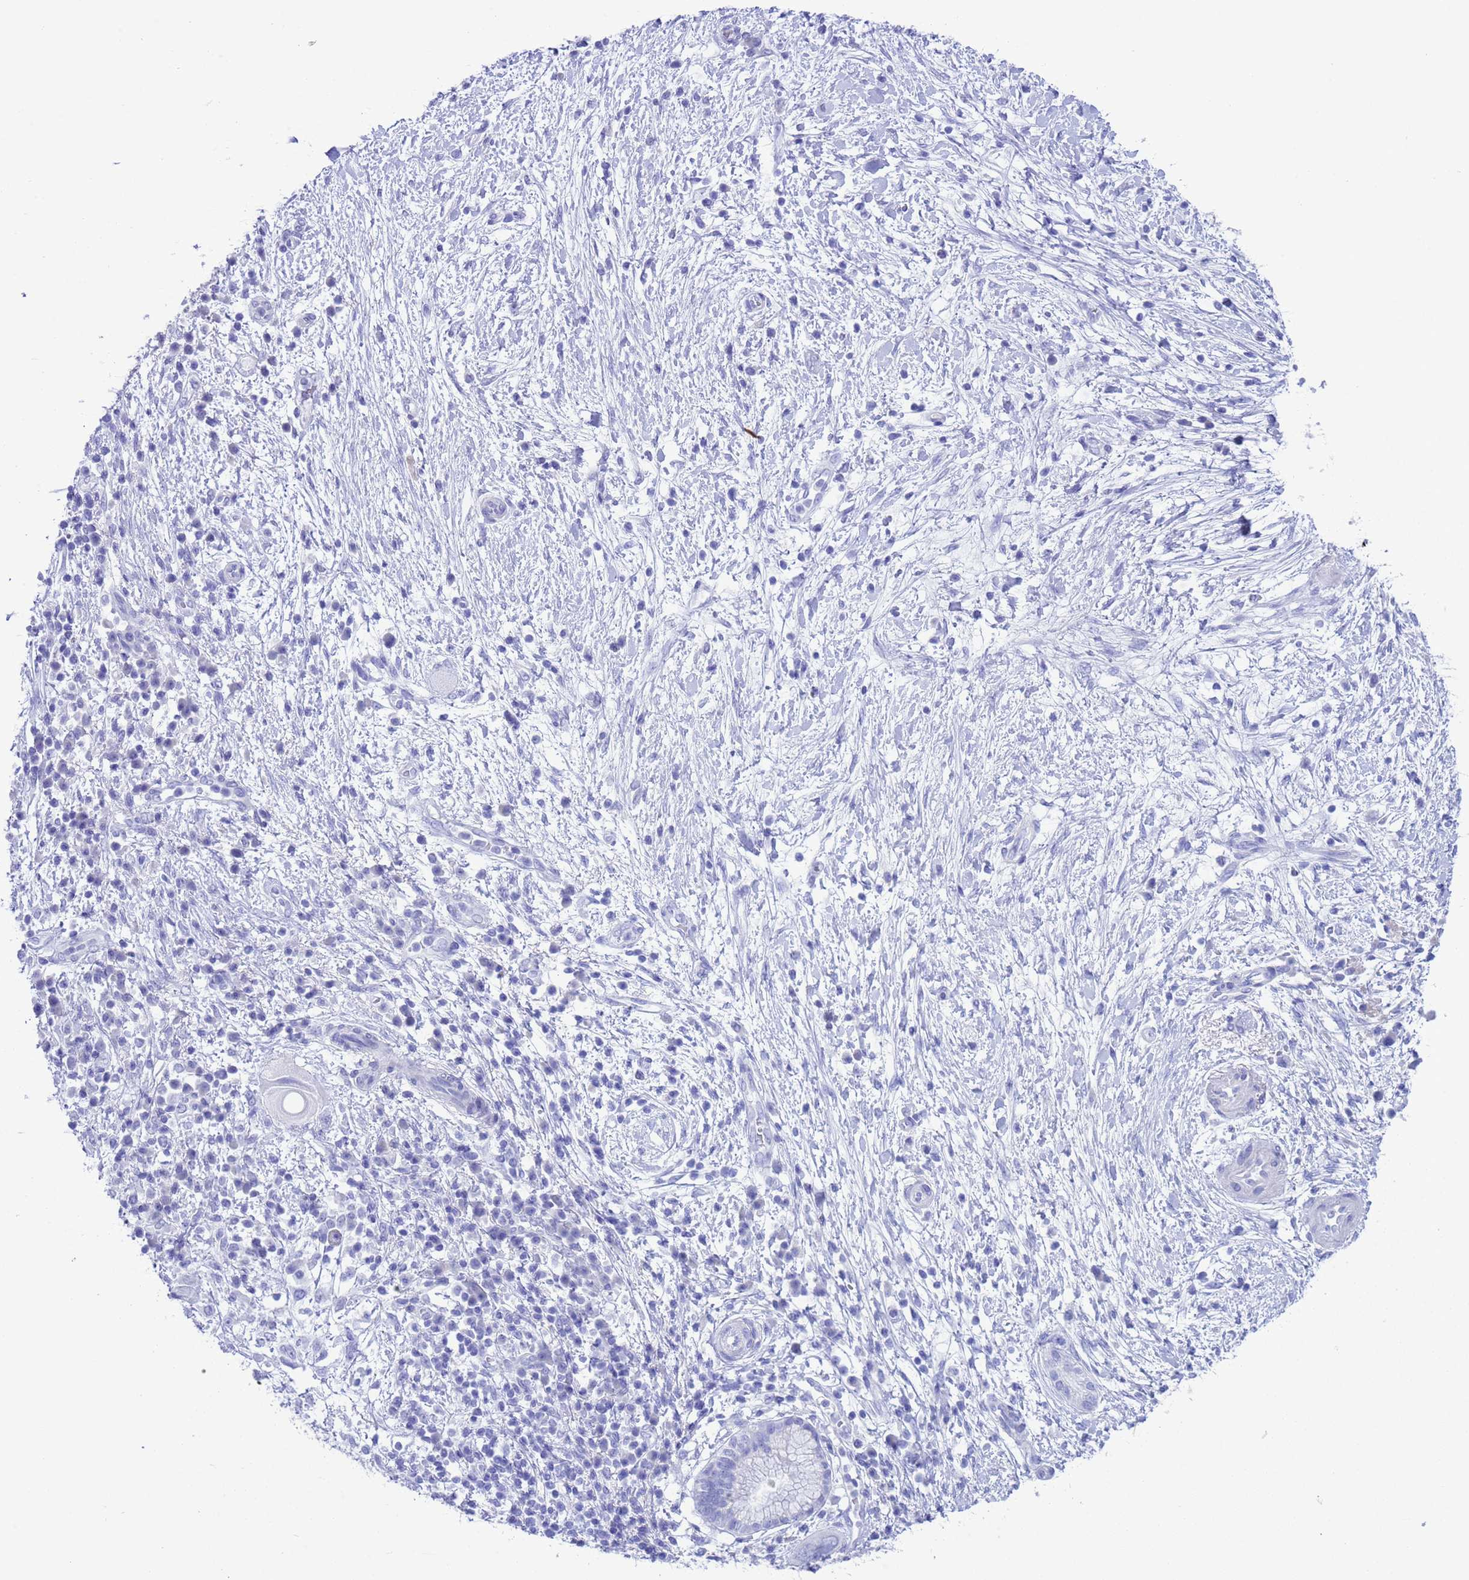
{"staining": {"intensity": "negative", "quantity": "none", "location": "none"}, "tissue": "pancreatic cancer", "cell_type": "Tumor cells", "image_type": "cancer", "snomed": [{"axis": "morphology", "description": "Adenocarcinoma, NOS"}, {"axis": "topography", "description": "Pancreas"}], "caption": "Protein analysis of adenocarcinoma (pancreatic) exhibits no significant positivity in tumor cells.", "gene": "GSTM1", "patient": {"sex": "male", "age": 68}}